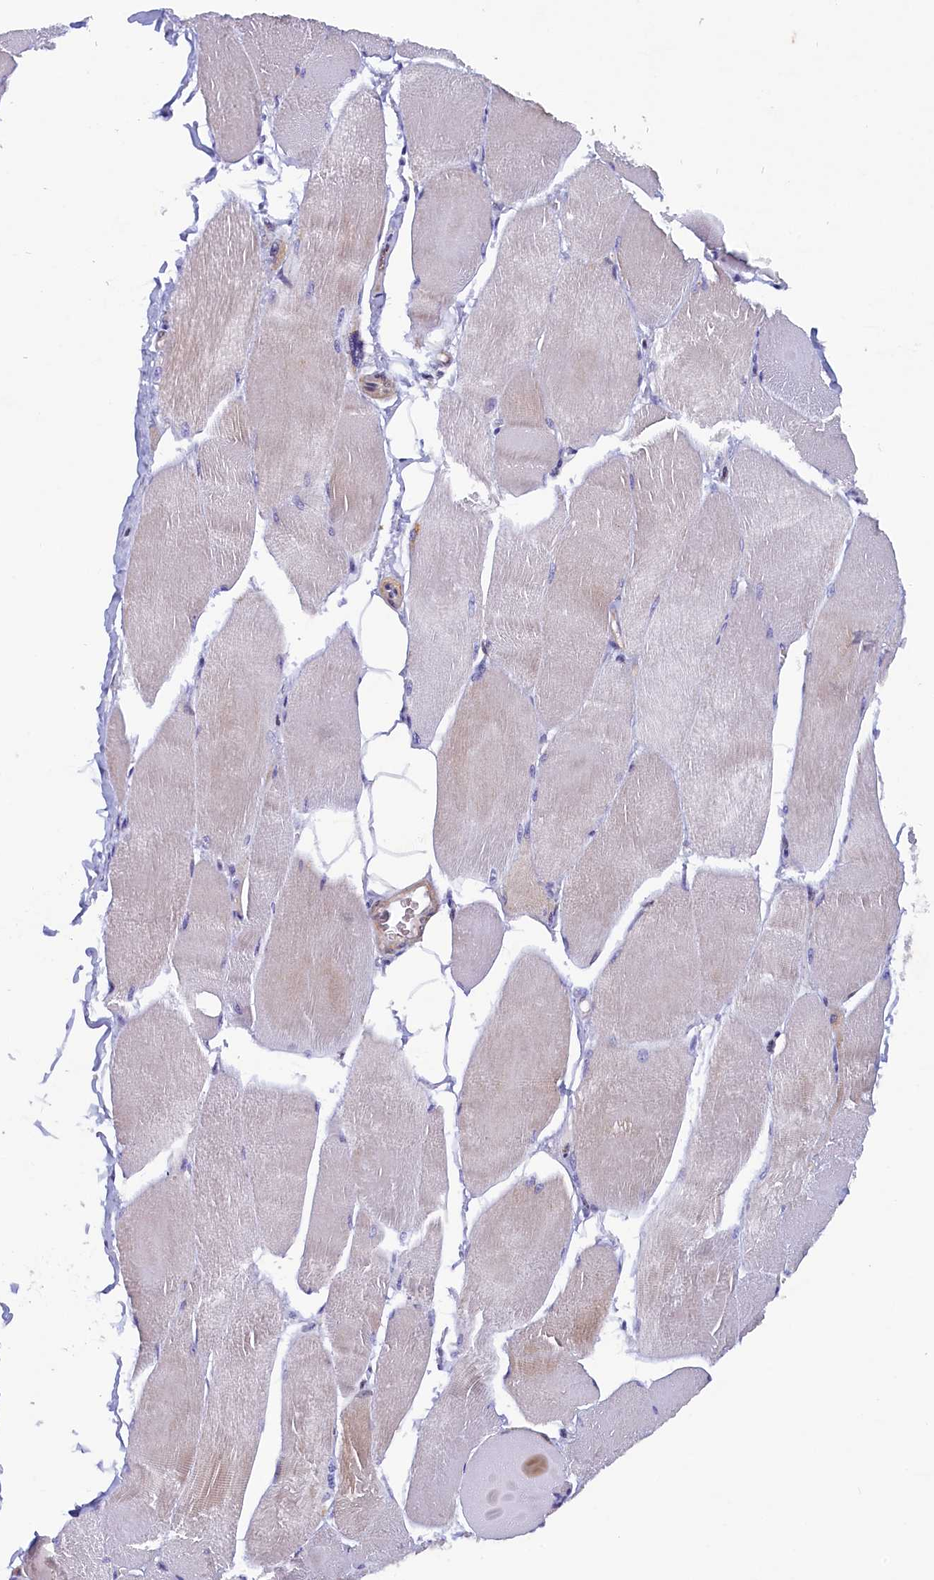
{"staining": {"intensity": "negative", "quantity": "none", "location": "none"}, "tissue": "skeletal muscle", "cell_type": "Myocytes", "image_type": "normal", "snomed": [{"axis": "morphology", "description": "Normal tissue, NOS"}, {"axis": "morphology", "description": "Basal cell carcinoma"}, {"axis": "topography", "description": "Skeletal muscle"}], "caption": "IHC of unremarkable skeletal muscle reveals no positivity in myocytes. (DAB (3,3'-diaminobenzidine) IHC with hematoxylin counter stain).", "gene": "JPT2", "patient": {"sex": "female", "age": 64}}